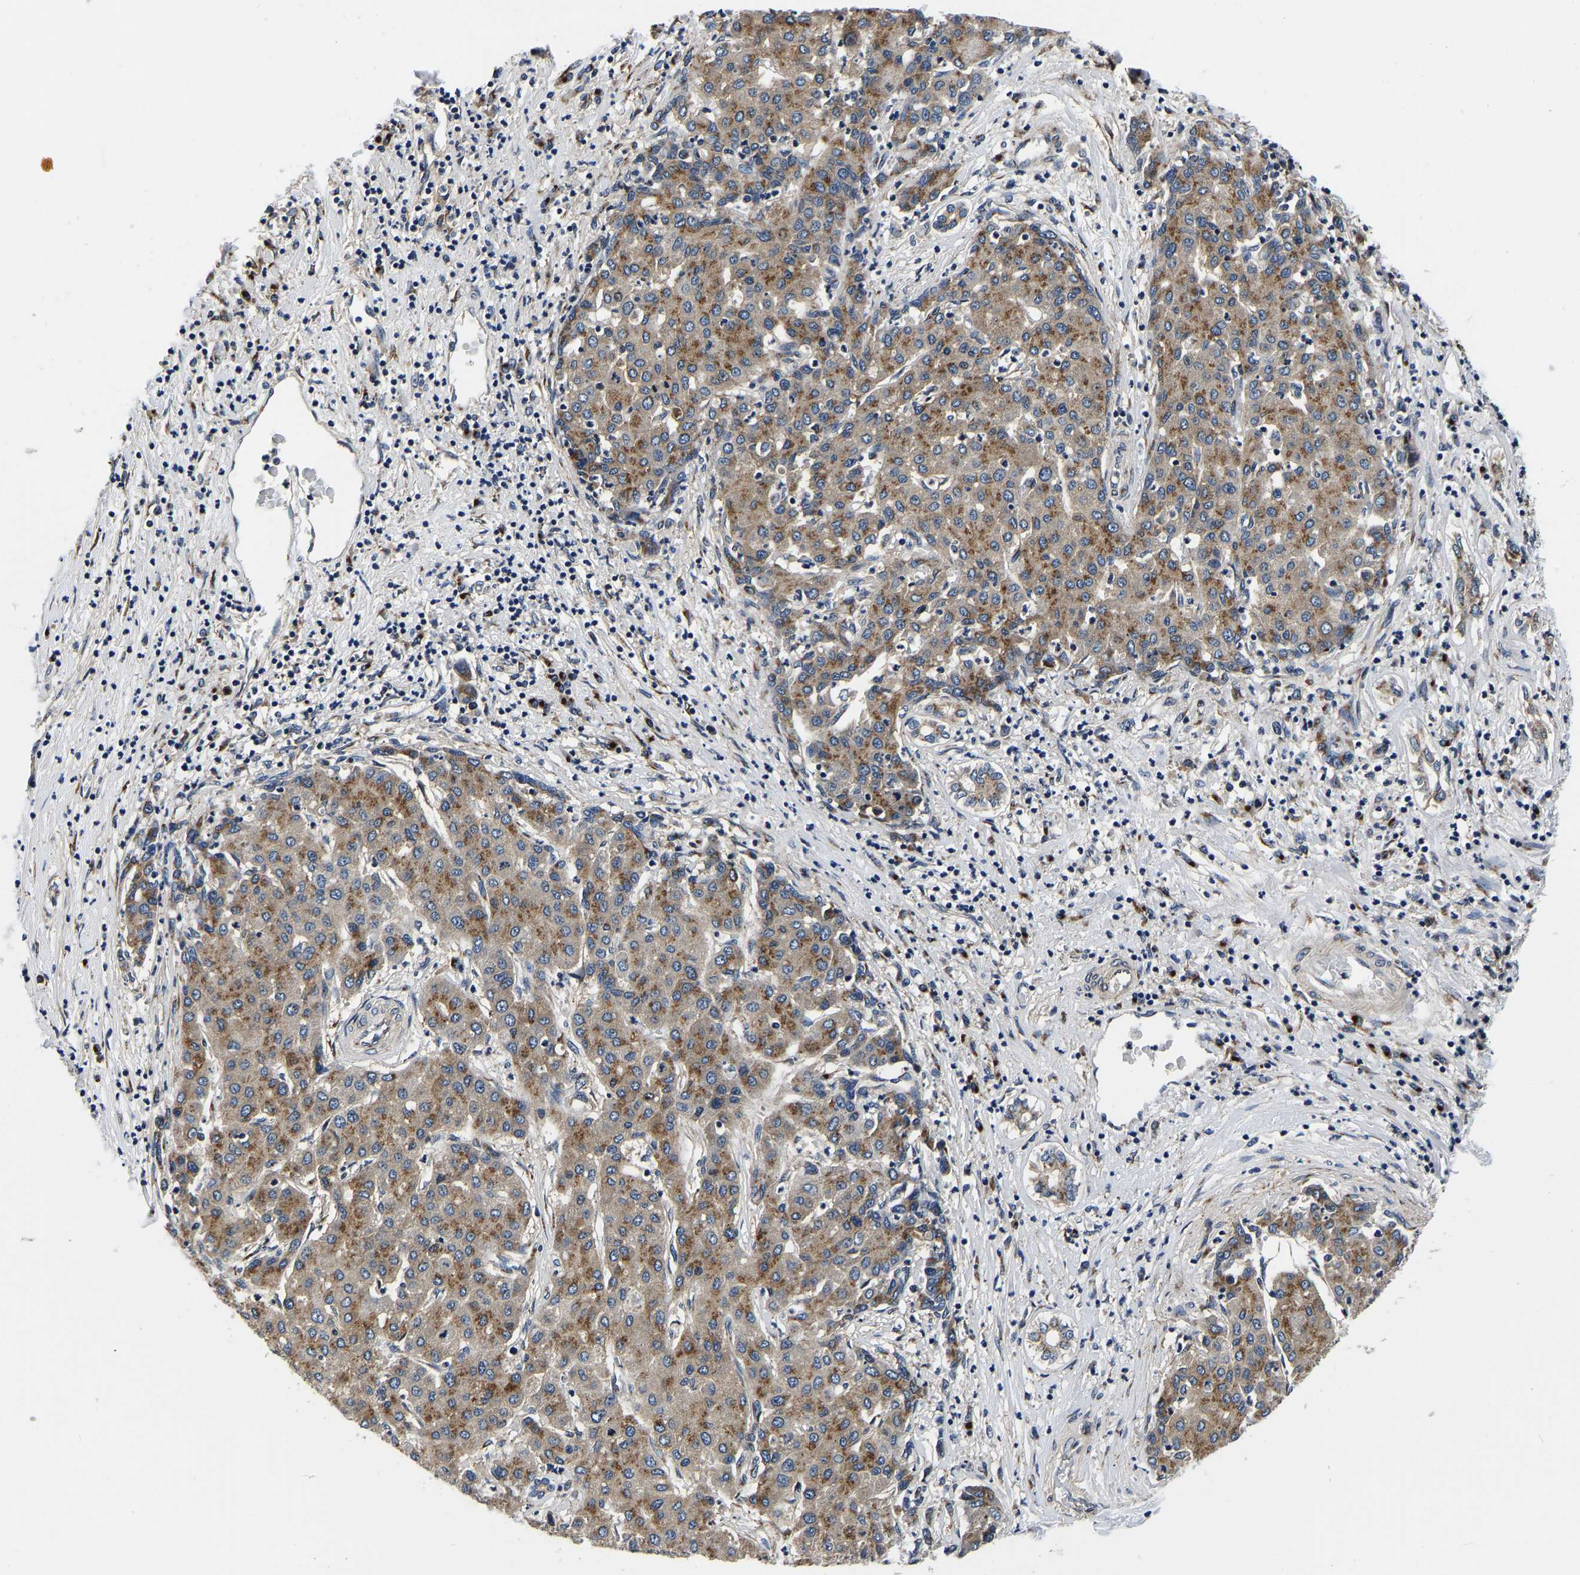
{"staining": {"intensity": "moderate", "quantity": ">75%", "location": "cytoplasmic/membranous"}, "tissue": "liver cancer", "cell_type": "Tumor cells", "image_type": "cancer", "snomed": [{"axis": "morphology", "description": "Carcinoma, Hepatocellular, NOS"}, {"axis": "topography", "description": "Liver"}], "caption": "Hepatocellular carcinoma (liver) stained with a brown dye shows moderate cytoplasmic/membranous positive staining in approximately >75% of tumor cells.", "gene": "RABAC1", "patient": {"sex": "male", "age": 65}}